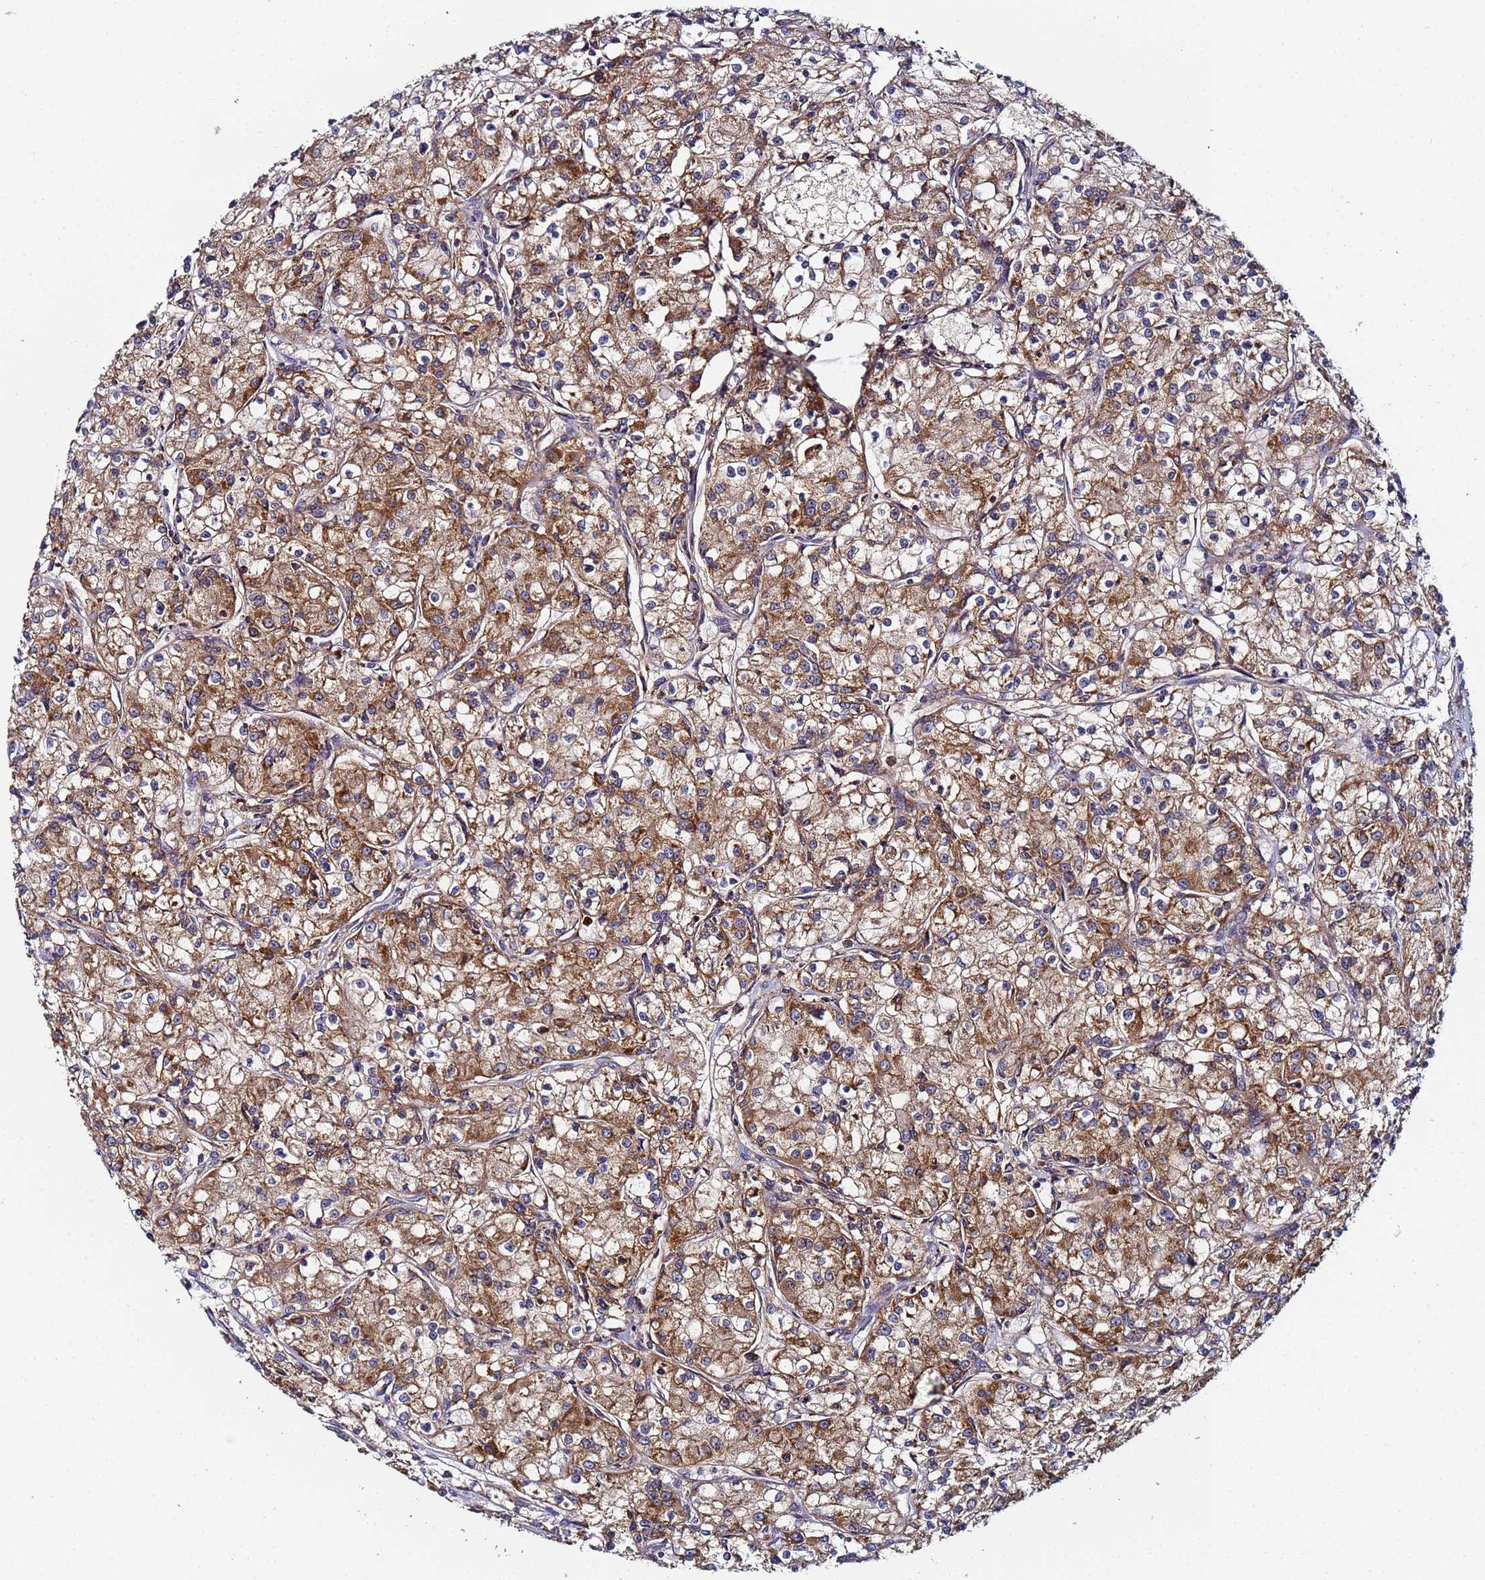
{"staining": {"intensity": "moderate", "quantity": ">75%", "location": "cytoplasmic/membranous"}, "tissue": "renal cancer", "cell_type": "Tumor cells", "image_type": "cancer", "snomed": [{"axis": "morphology", "description": "Adenocarcinoma, NOS"}, {"axis": "topography", "description": "Kidney"}], "caption": "The histopathology image reveals a brown stain indicating the presence of a protein in the cytoplasmic/membranous of tumor cells in renal cancer. The staining is performed using DAB (3,3'-diaminobenzidine) brown chromogen to label protein expression. The nuclei are counter-stained blue using hematoxylin.", "gene": "CCDC127", "patient": {"sex": "female", "age": 59}}